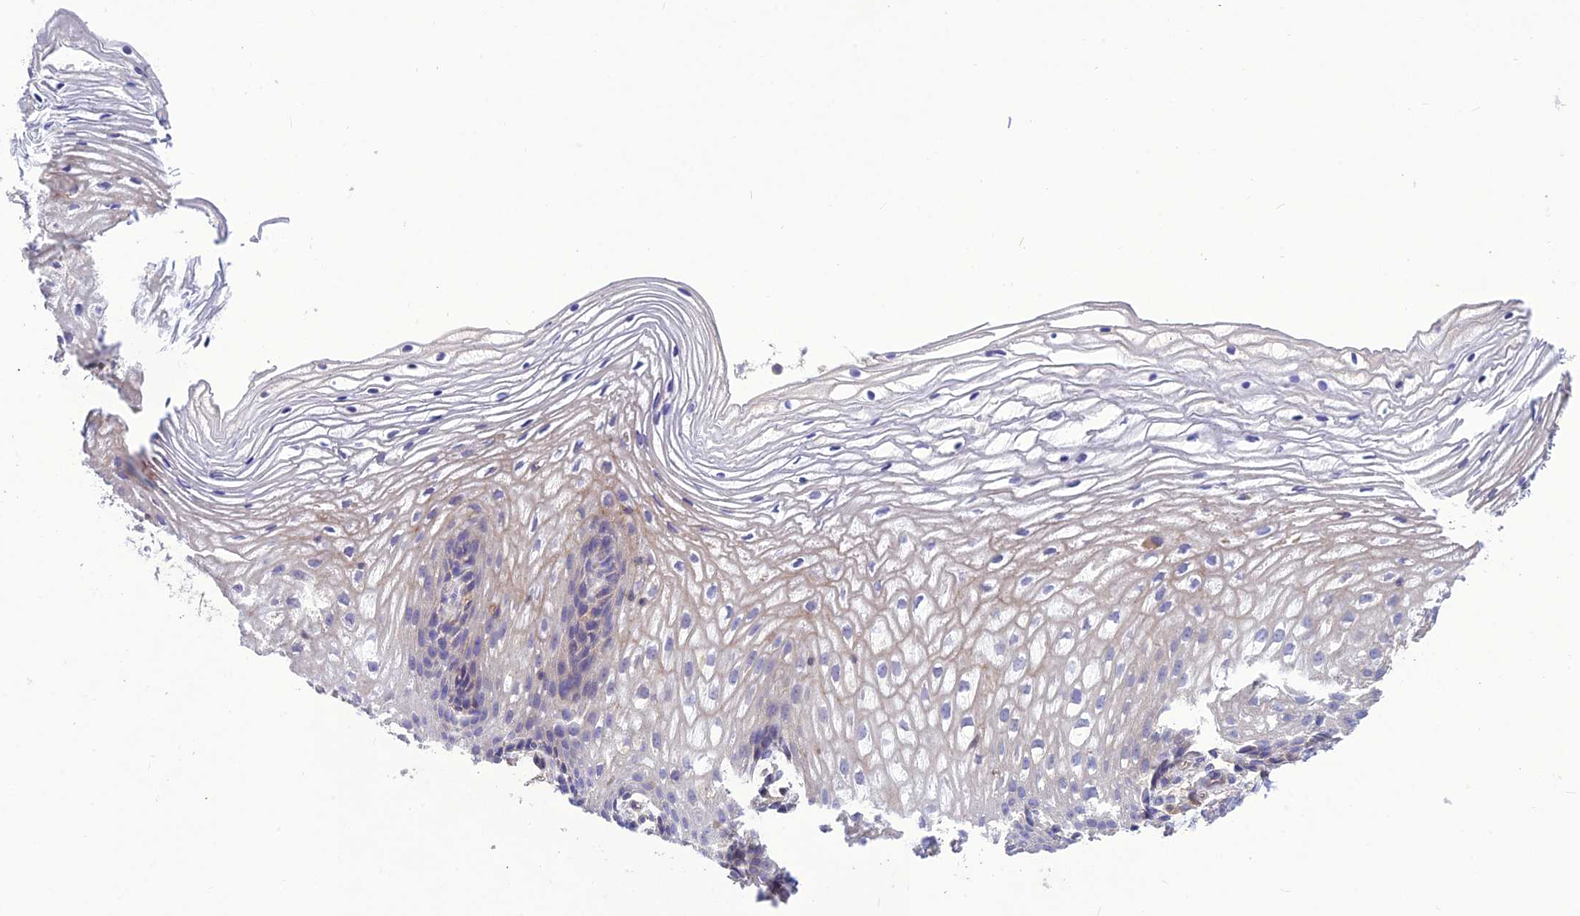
{"staining": {"intensity": "weak", "quantity": "<25%", "location": "cytoplasmic/membranous"}, "tissue": "vagina", "cell_type": "Squamous epithelial cells", "image_type": "normal", "snomed": [{"axis": "morphology", "description": "Normal tissue, NOS"}, {"axis": "topography", "description": "Vagina"}], "caption": "The micrograph demonstrates no significant positivity in squamous epithelial cells of vagina. Nuclei are stained in blue.", "gene": "TEKT3", "patient": {"sex": "female", "age": 60}}